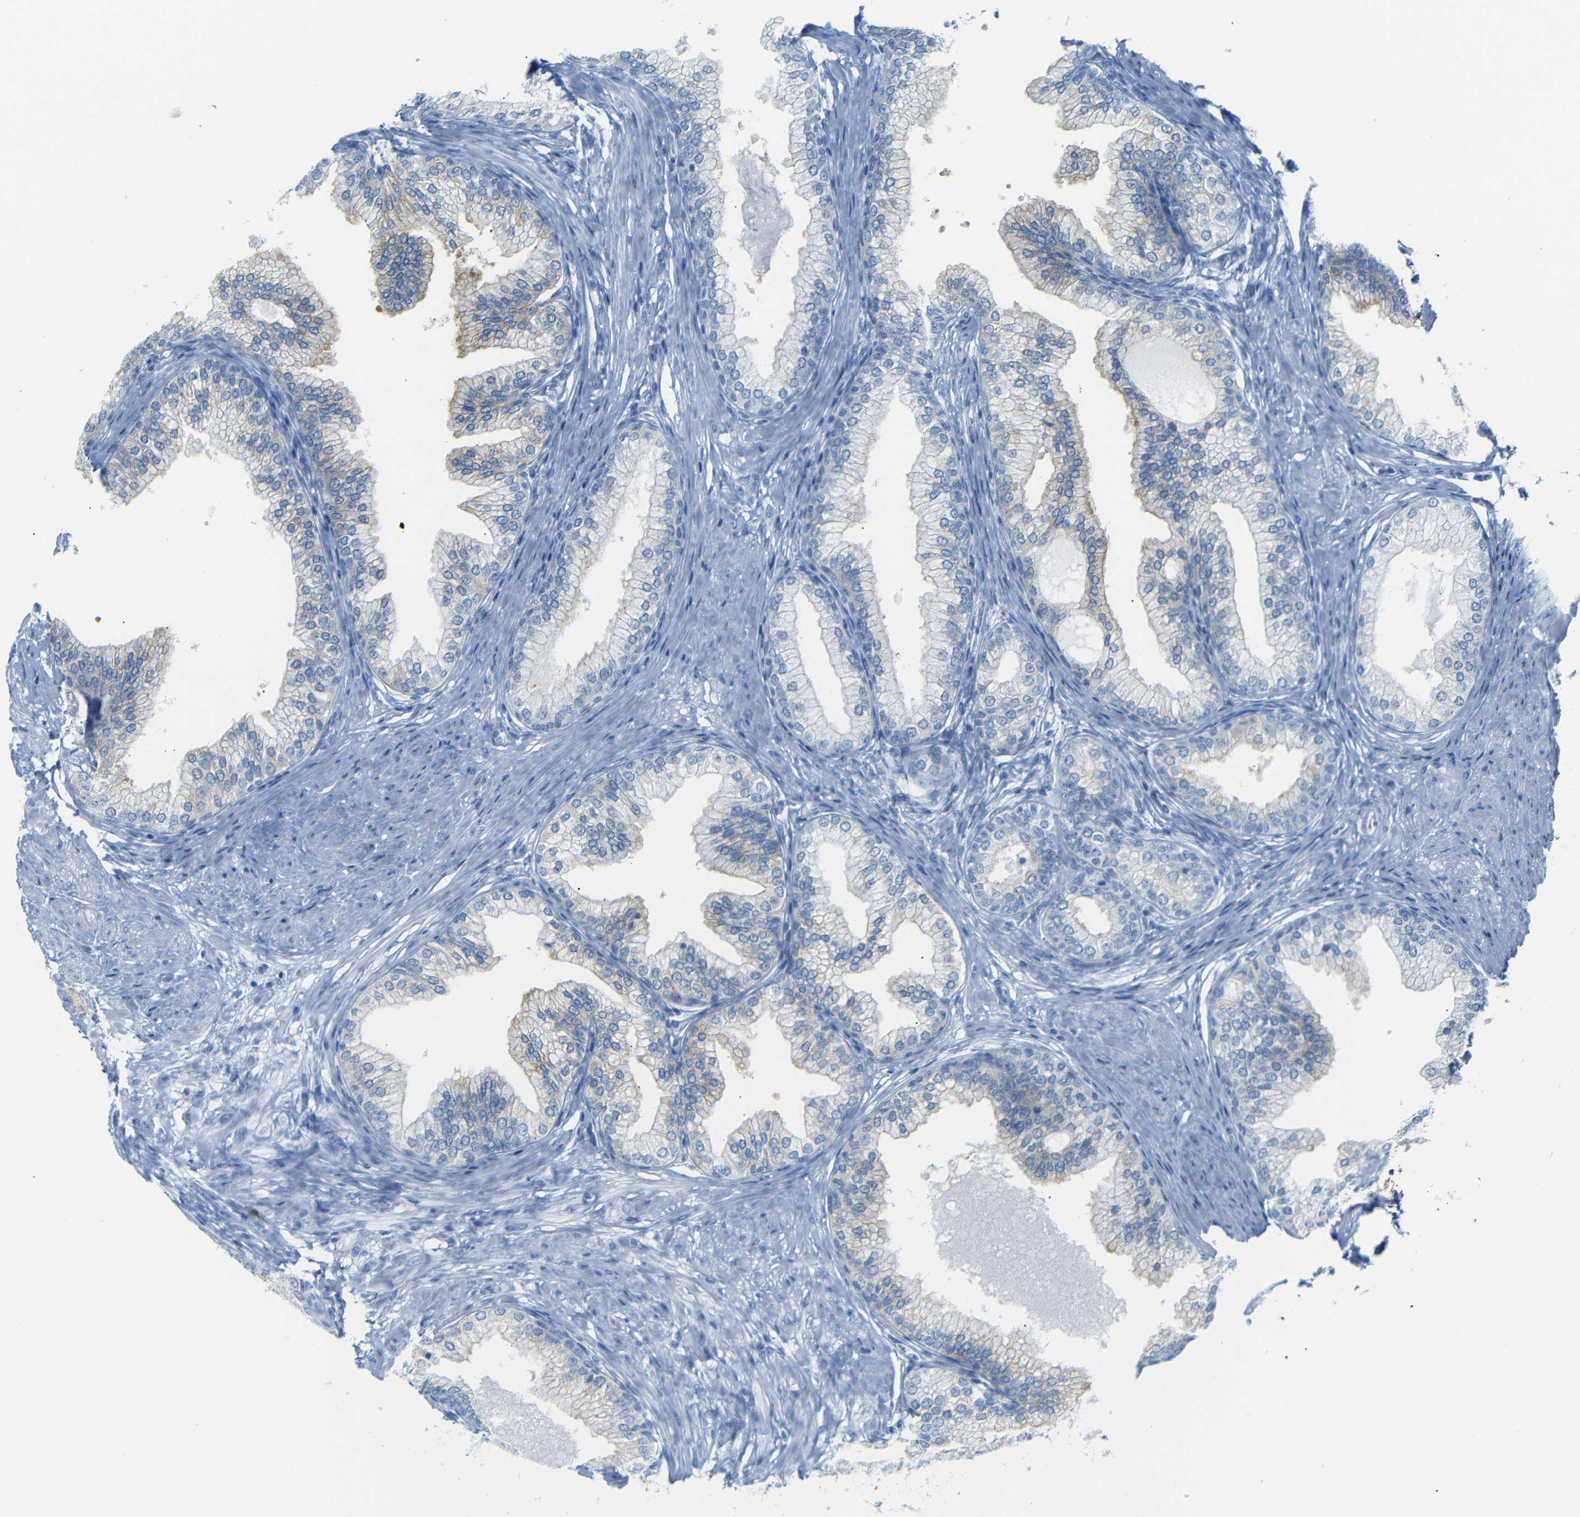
{"staining": {"intensity": "weak", "quantity": "<25%", "location": "cytoplasmic/membranous"}, "tissue": "prostate", "cell_type": "Glandular cells", "image_type": "normal", "snomed": [{"axis": "morphology", "description": "Normal tissue, NOS"}, {"axis": "morphology", "description": "Urothelial carcinoma, Low grade"}, {"axis": "topography", "description": "Urinary bladder"}, {"axis": "topography", "description": "Prostate"}], "caption": "Prostate stained for a protein using immunohistochemistry (IHC) exhibits no expression glandular cells.", "gene": "FCRL1", "patient": {"sex": "male", "age": 60}}